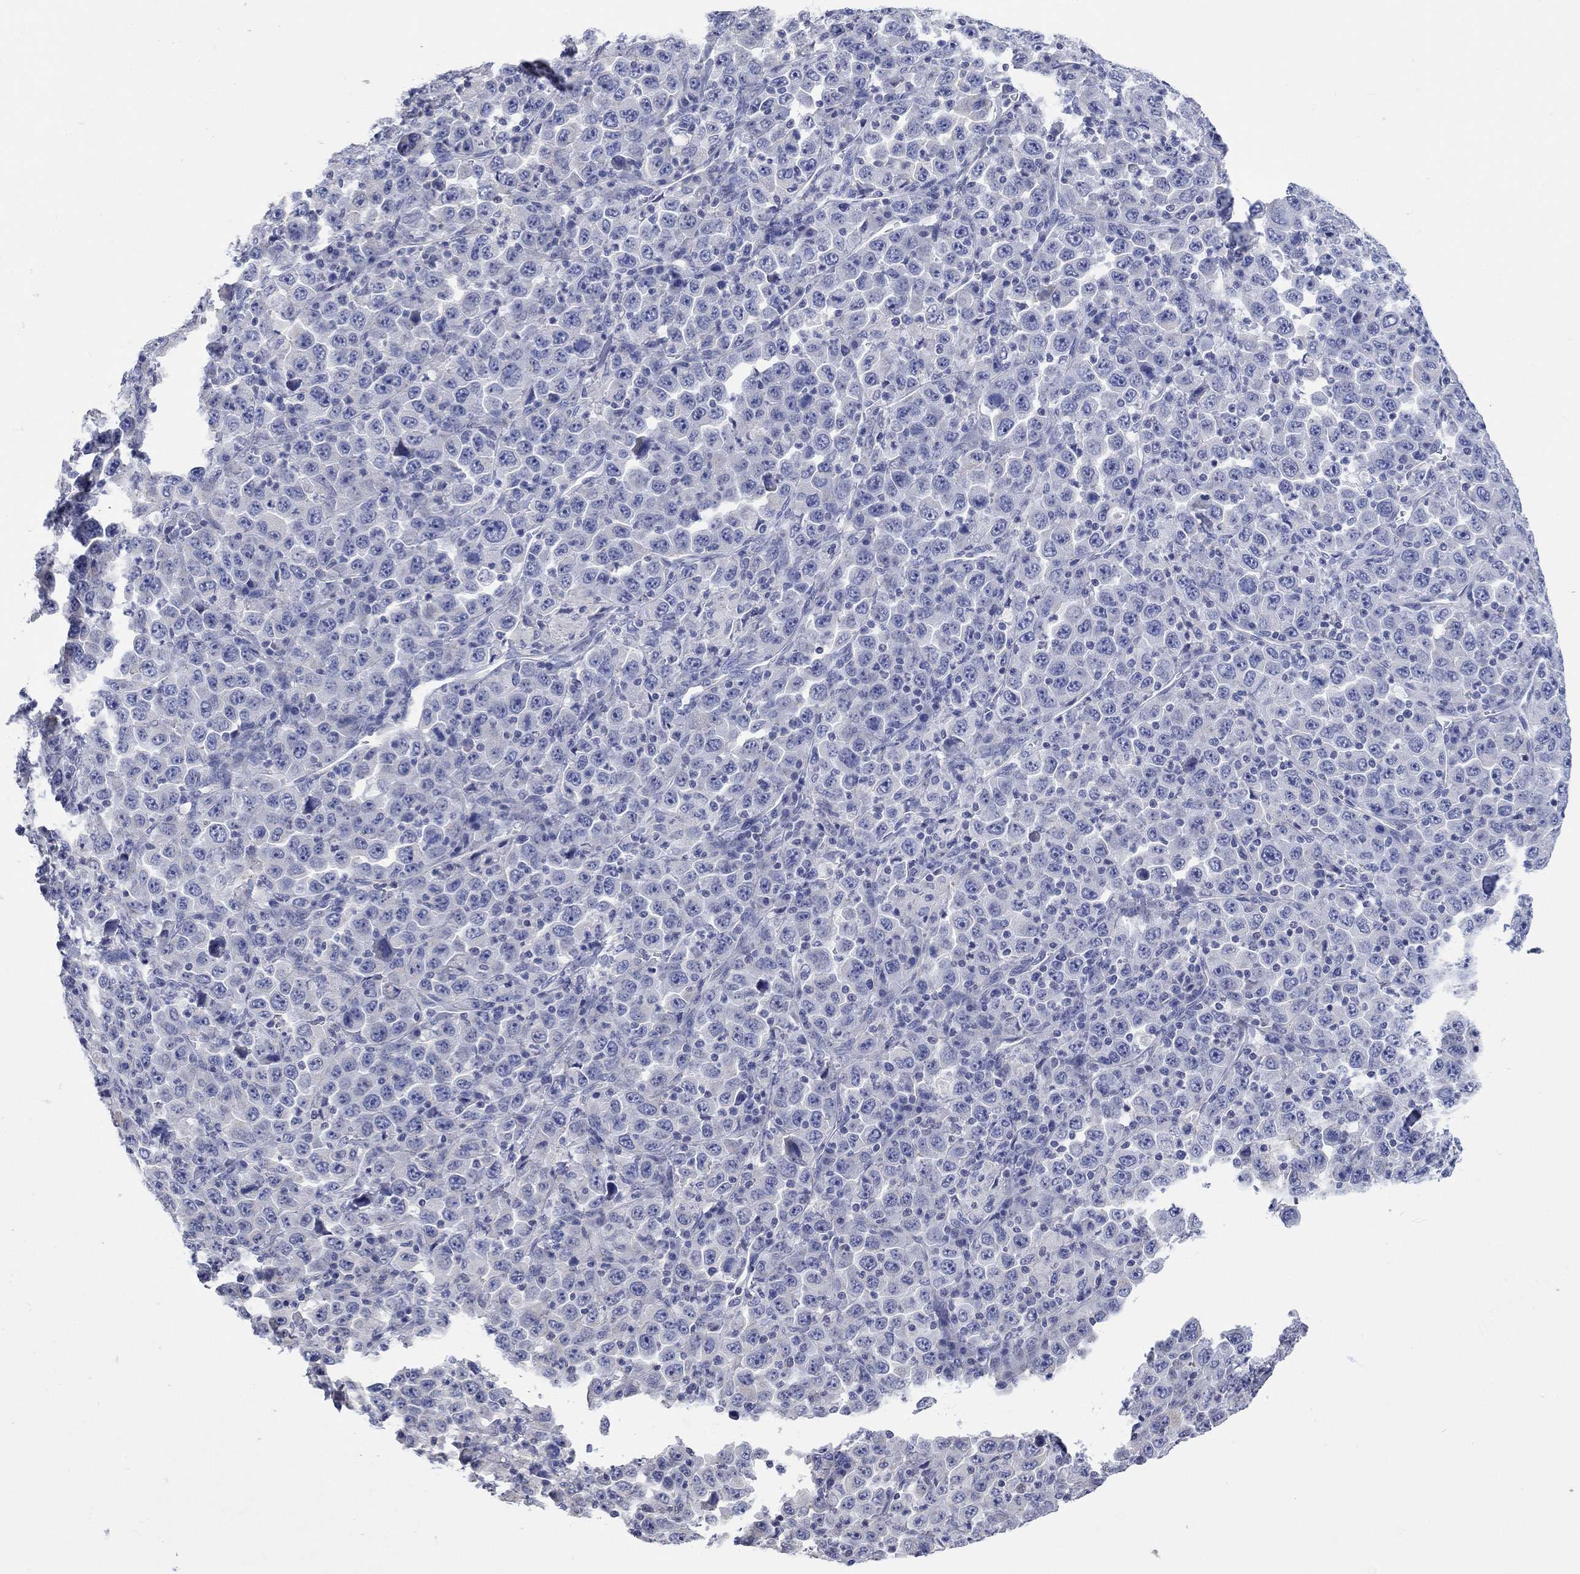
{"staining": {"intensity": "negative", "quantity": "none", "location": "none"}, "tissue": "stomach cancer", "cell_type": "Tumor cells", "image_type": "cancer", "snomed": [{"axis": "morphology", "description": "Normal tissue, NOS"}, {"axis": "morphology", "description": "Adenocarcinoma, NOS"}, {"axis": "topography", "description": "Stomach, upper"}, {"axis": "topography", "description": "Stomach"}], "caption": "Immunohistochemistry of human stomach cancer (adenocarcinoma) demonstrates no expression in tumor cells. (DAB (3,3'-diaminobenzidine) immunohistochemistry with hematoxylin counter stain).", "gene": "AGRP", "patient": {"sex": "male", "age": 59}}